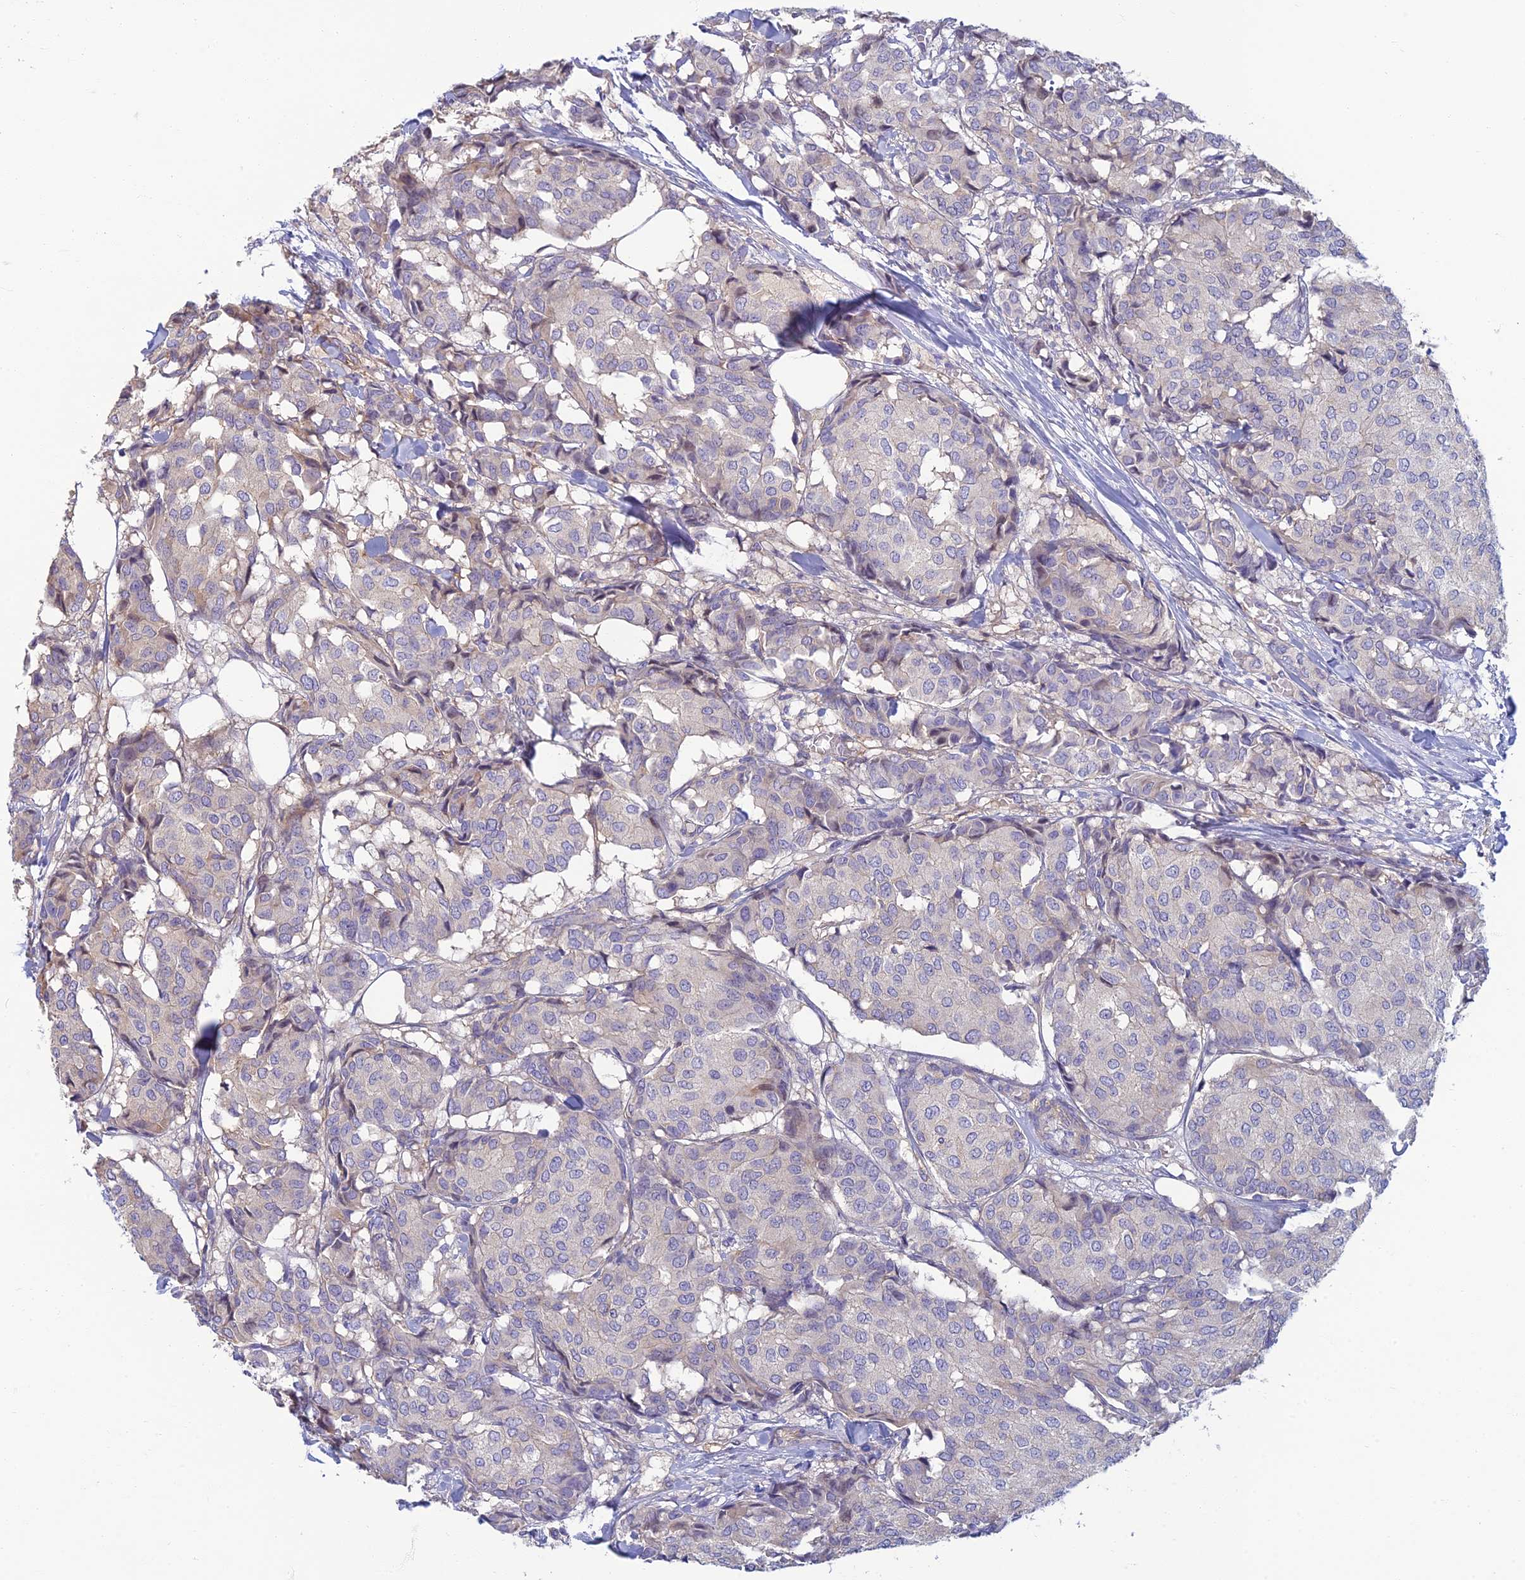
{"staining": {"intensity": "negative", "quantity": "none", "location": "none"}, "tissue": "breast cancer", "cell_type": "Tumor cells", "image_type": "cancer", "snomed": [{"axis": "morphology", "description": "Duct carcinoma"}, {"axis": "topography", "description": "Breast"}], "caption": "Infiltrating ductal carcinoma (breast) was stained to show a protein in brown. There is no significant positivity in tumor cells.", "gene": "NEURL1", "patient": {"sex": "female", "age": 75}}